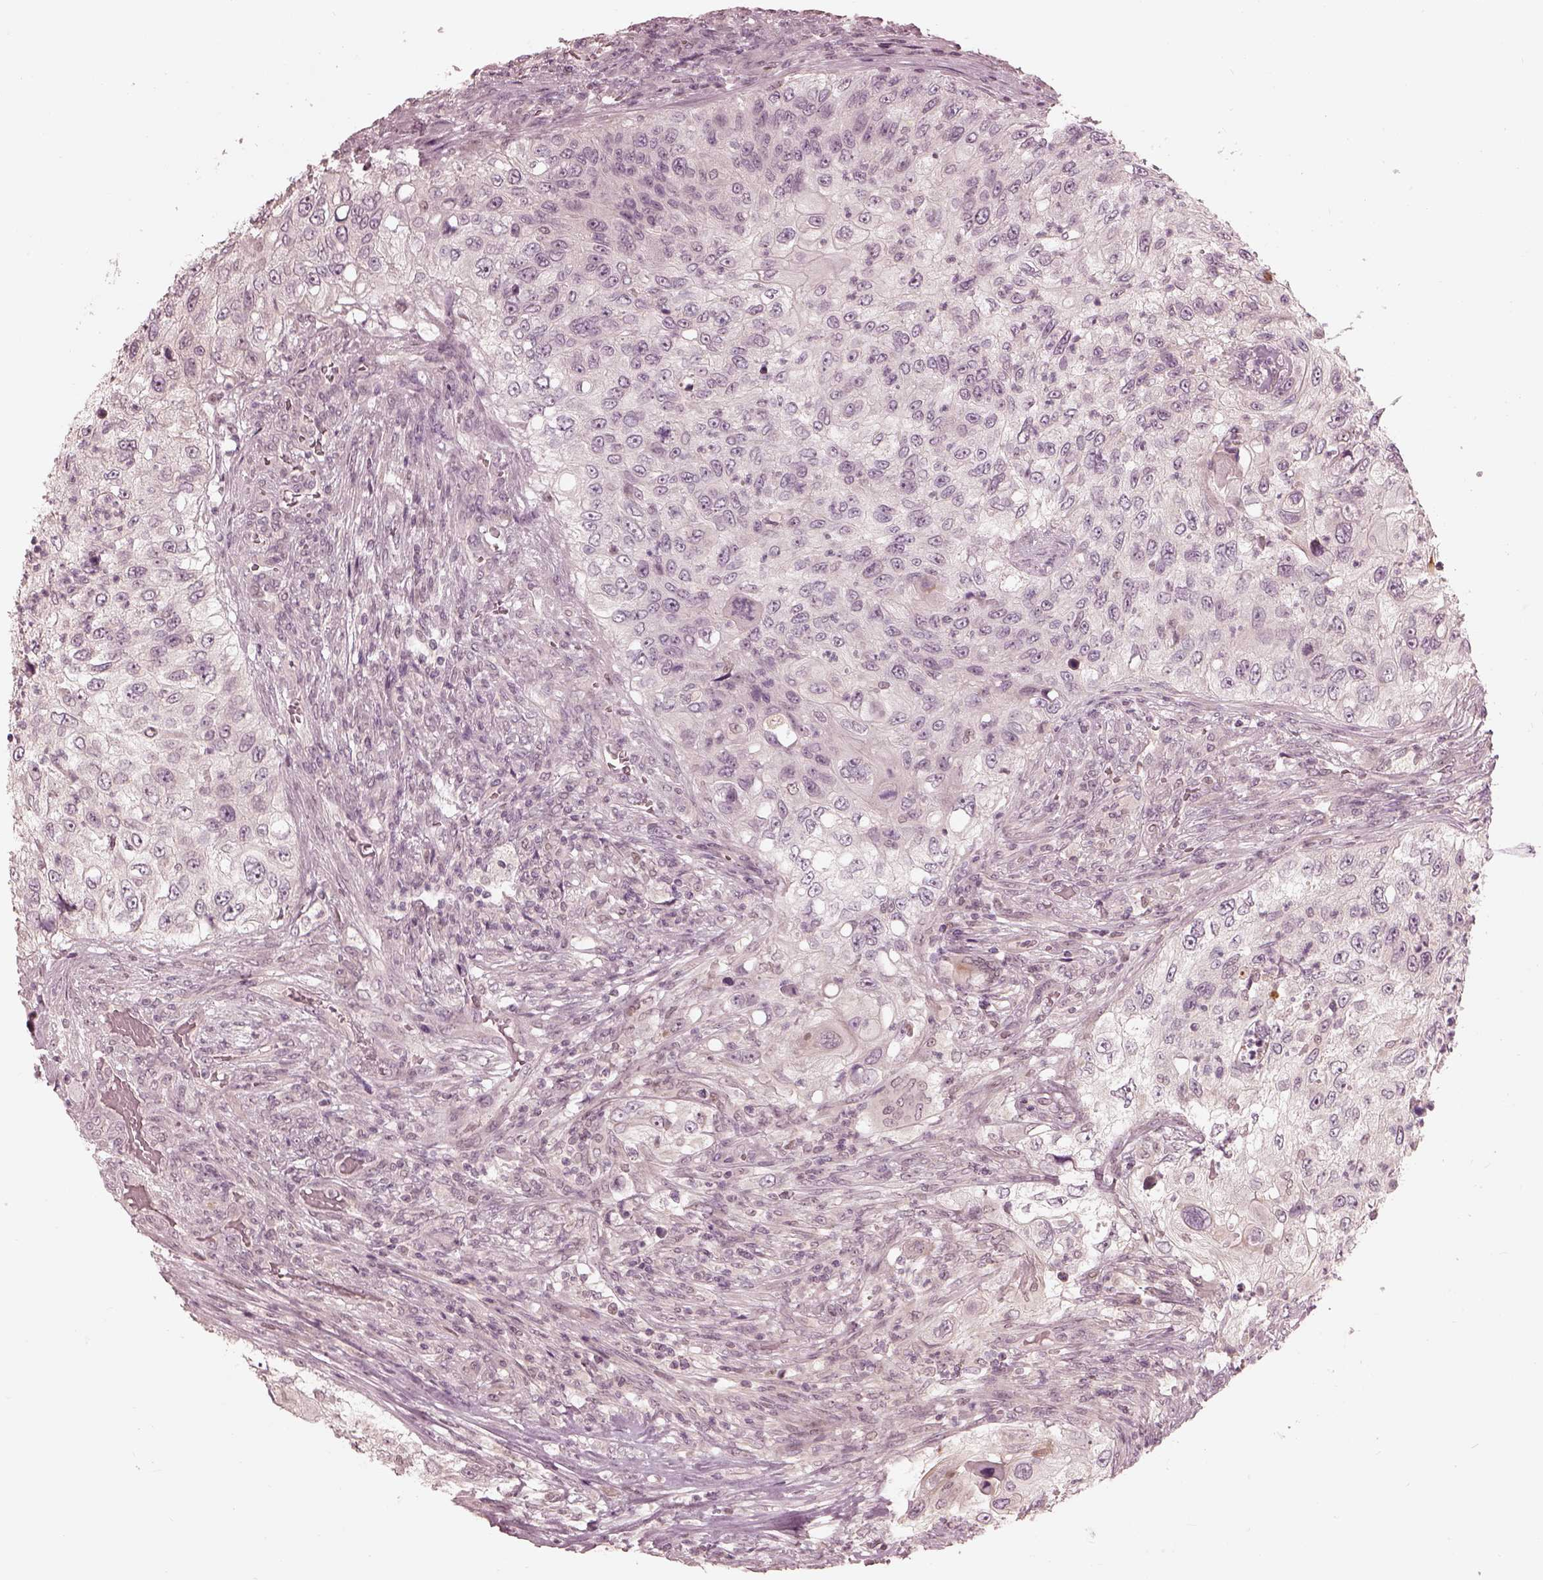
{"staining": {"intensity": "negative", "quantity": "none", "location": "none"}, "tissue": "urothelial cancer", "cell_type": "Tumor cells", "image_type": "cancer", "snomed": [{"axis": "morphology", "description": "Urothelial carcinoma, High grade"}, {"axis": "topography", "description": "Urinary bladder"}], "caption": "There is no significant expression in tumor cells of urothelial carcinoma (high-grade).", "gene": "IQCG", "patient": {"sex": "female", "age": 60}}